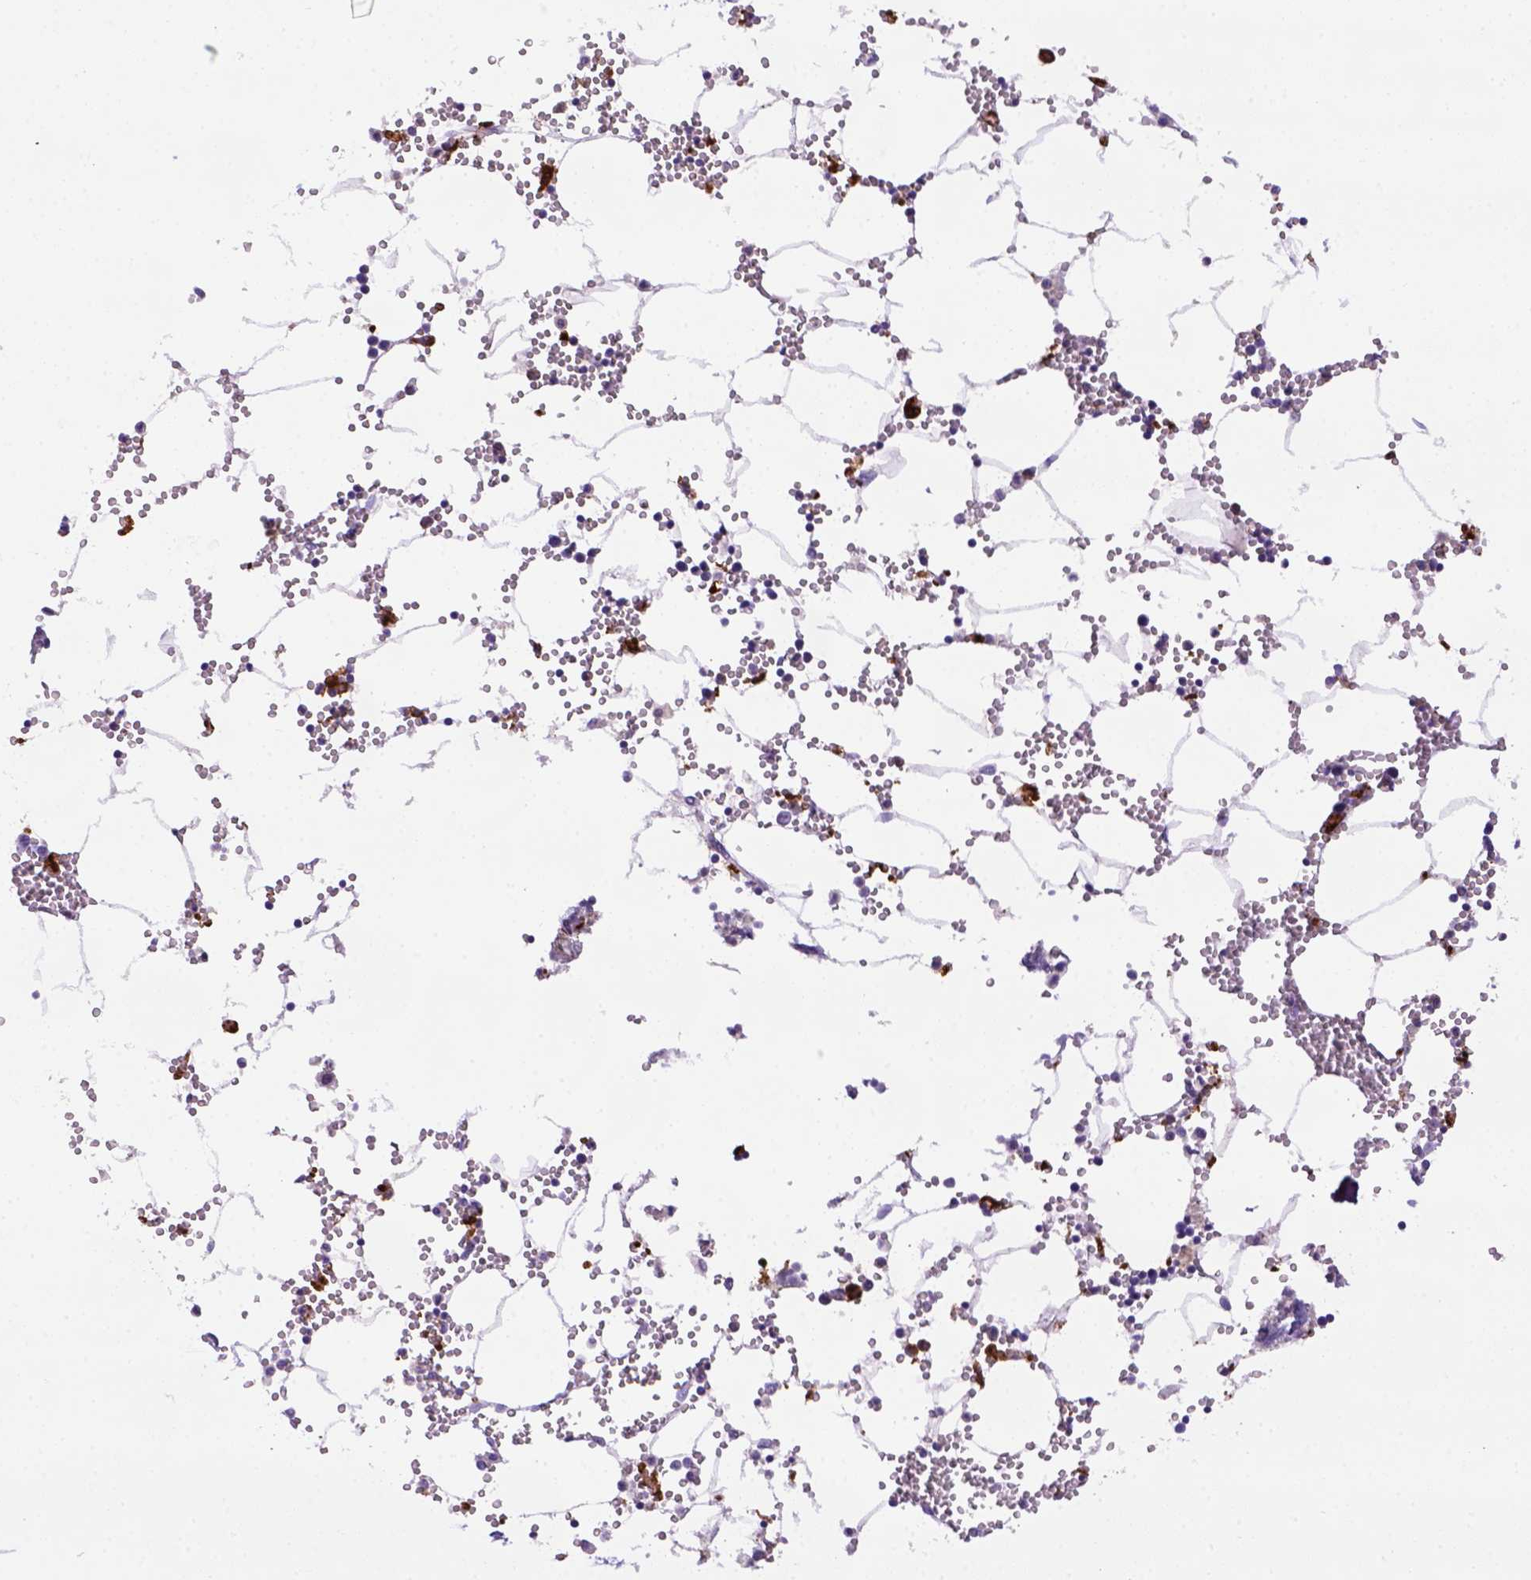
{"staining": {"intensity": "strong", "quantity": "<25%", "location": "cytoplasmic/membranous"}, "tissue": "bone marrow", "cell_type": "Hematopoietic cells", "image_type": "normal", "snomed": [{"axis": "morphology", "description": "Normal tissue, NOS"}, {"axis": "topography", "description": "Bone marrow"}], "caption": "This is a histology image of IHC staining of benign bone marrow, which shows strong positivity in the cytoplasmic/membranous of hematopoietic cells.", "gene": "CD68", "patient": {"sex": "male", "age": 54}}